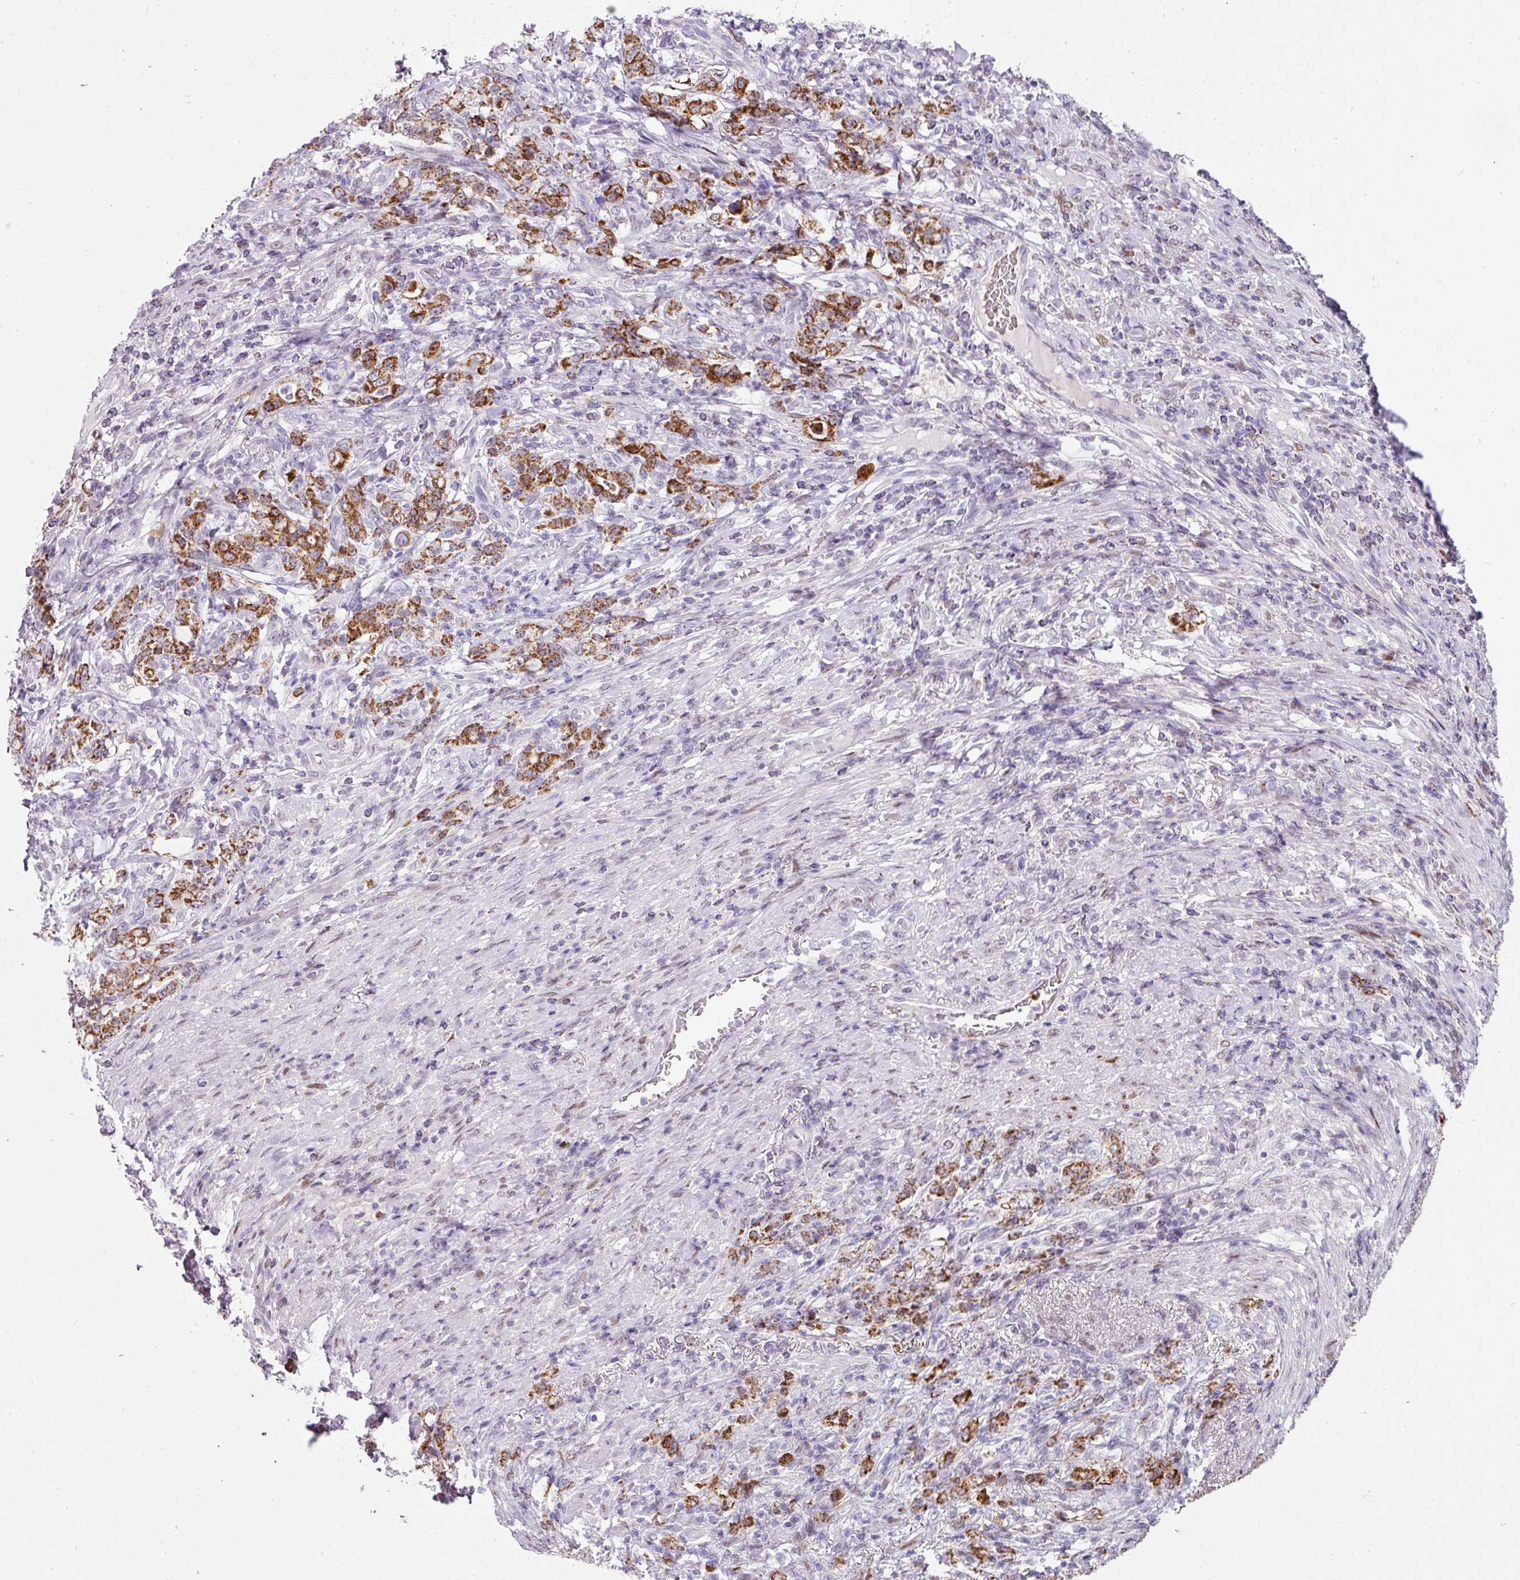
{"staining": {"intensity": "strong", "quantity": ">75%", "location": "cytoplasmic/membranous"}, "tissue": "stomach cancer", "cell_type": "Tumor cells", "image_type": "cancer", "snomed": [{"axis": "morphology", "description": "Adenocarcinoma, NOS"}, {"axis": "topography", "description": "Stomach"}], "caption": "Tumor cells exhibit strong cytoplasmic/membranous positivity in approximately >75% of cells in stomach adenocarcinoma. (DAB IHC with brightfield microscopy, high magnification).", "gene": "ANKRD18A", "patient": {"sex": "female", "age": 79}}